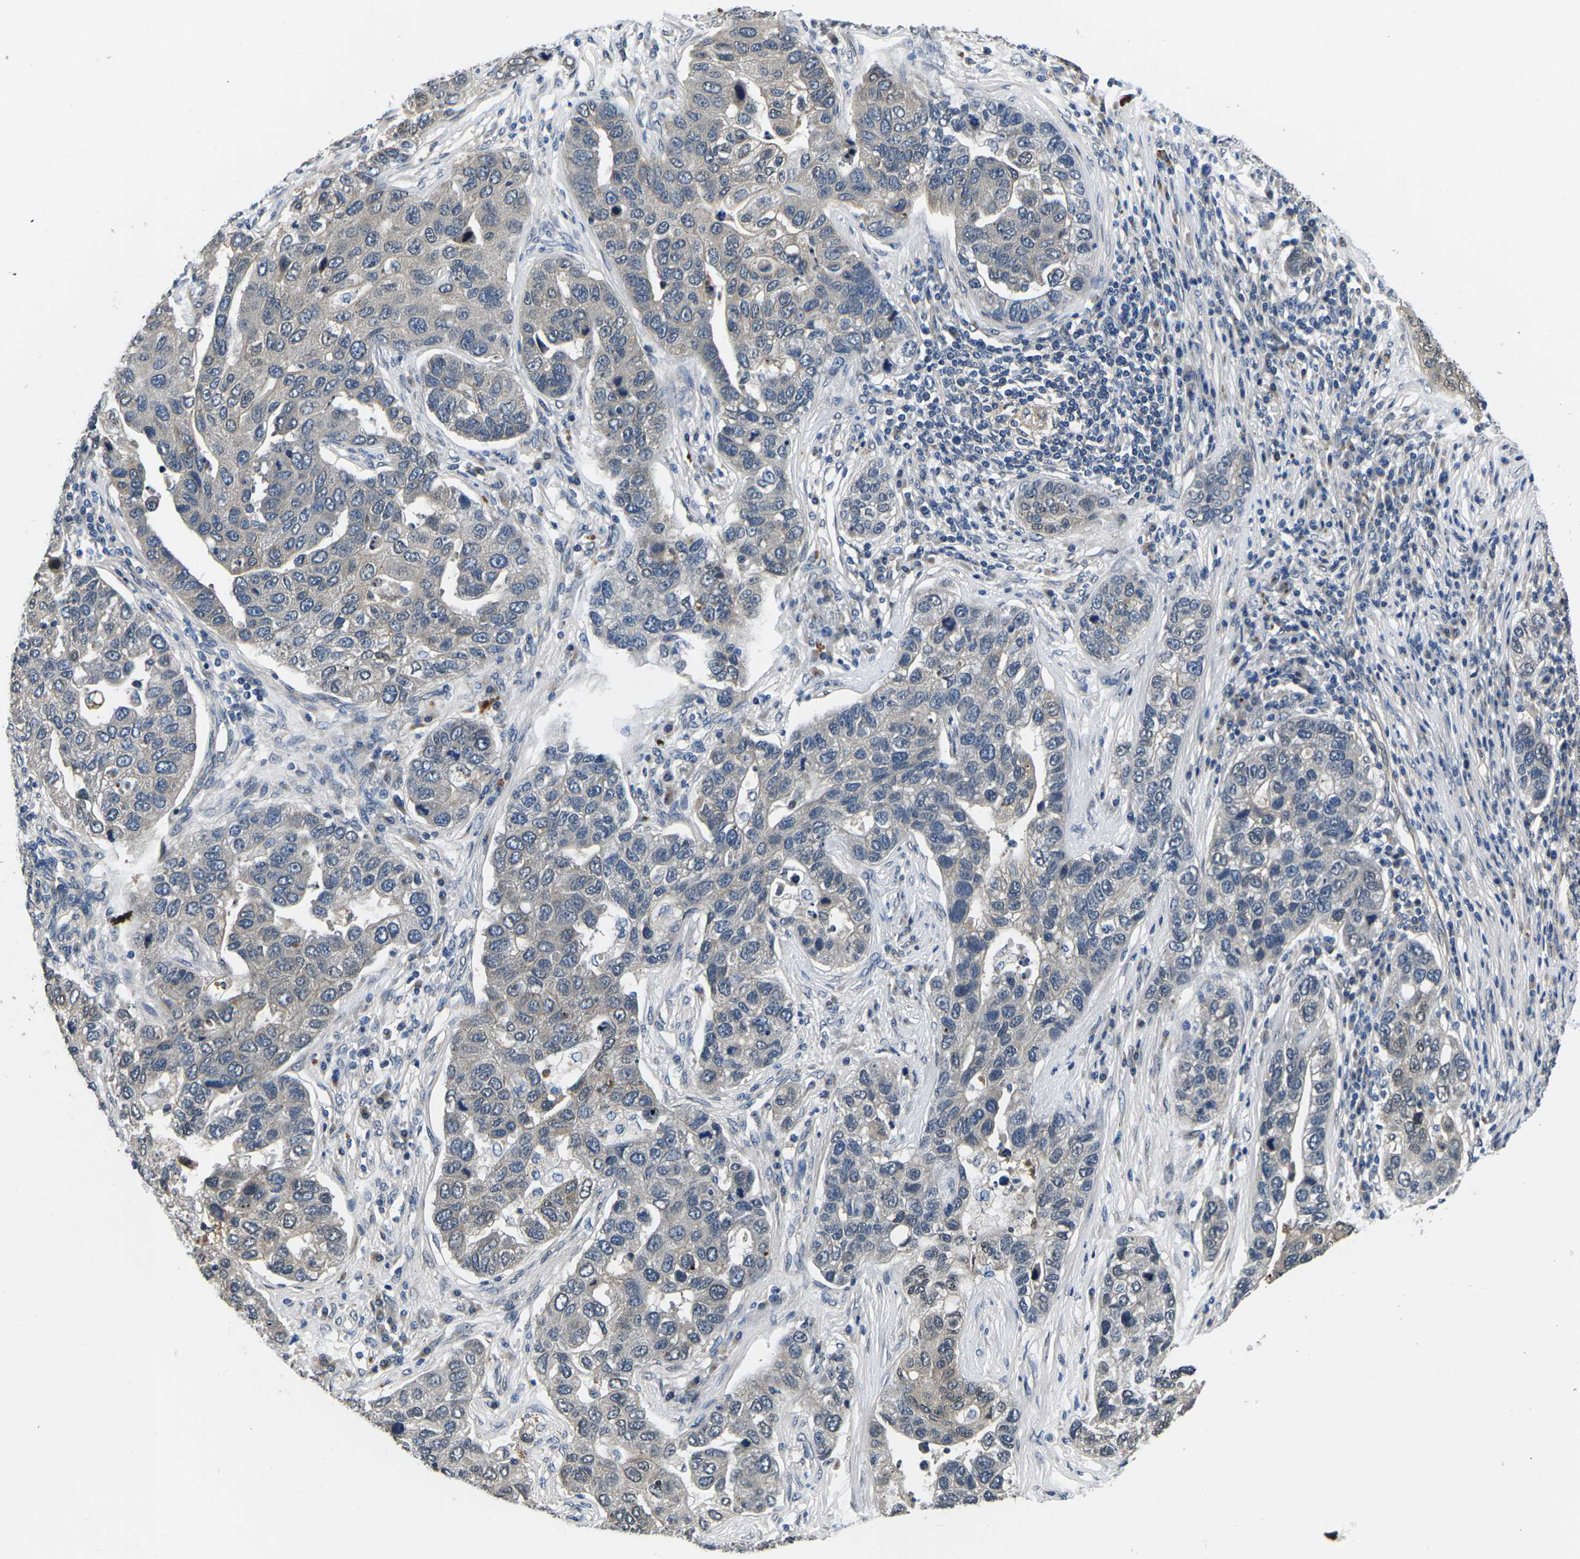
{"staining": {"intensity": "negative", "quantity": "none", "location": "none"}, "tissue": "pancreatic cancer", "cell_type": "Tumor cells", "image_type": "cancer", "snomed": [{"axis": "morphology", "description": "Adenocarcinoma, NOS"}, {"axis": "topography", "description": "Pancreas"}], "caption": "This is an IHC image of adenocarcinoma (pancreatic). There is no positivity in tumor cells.", "gene": "SNX10", "patient": {"sex": "female", "age": 61}}